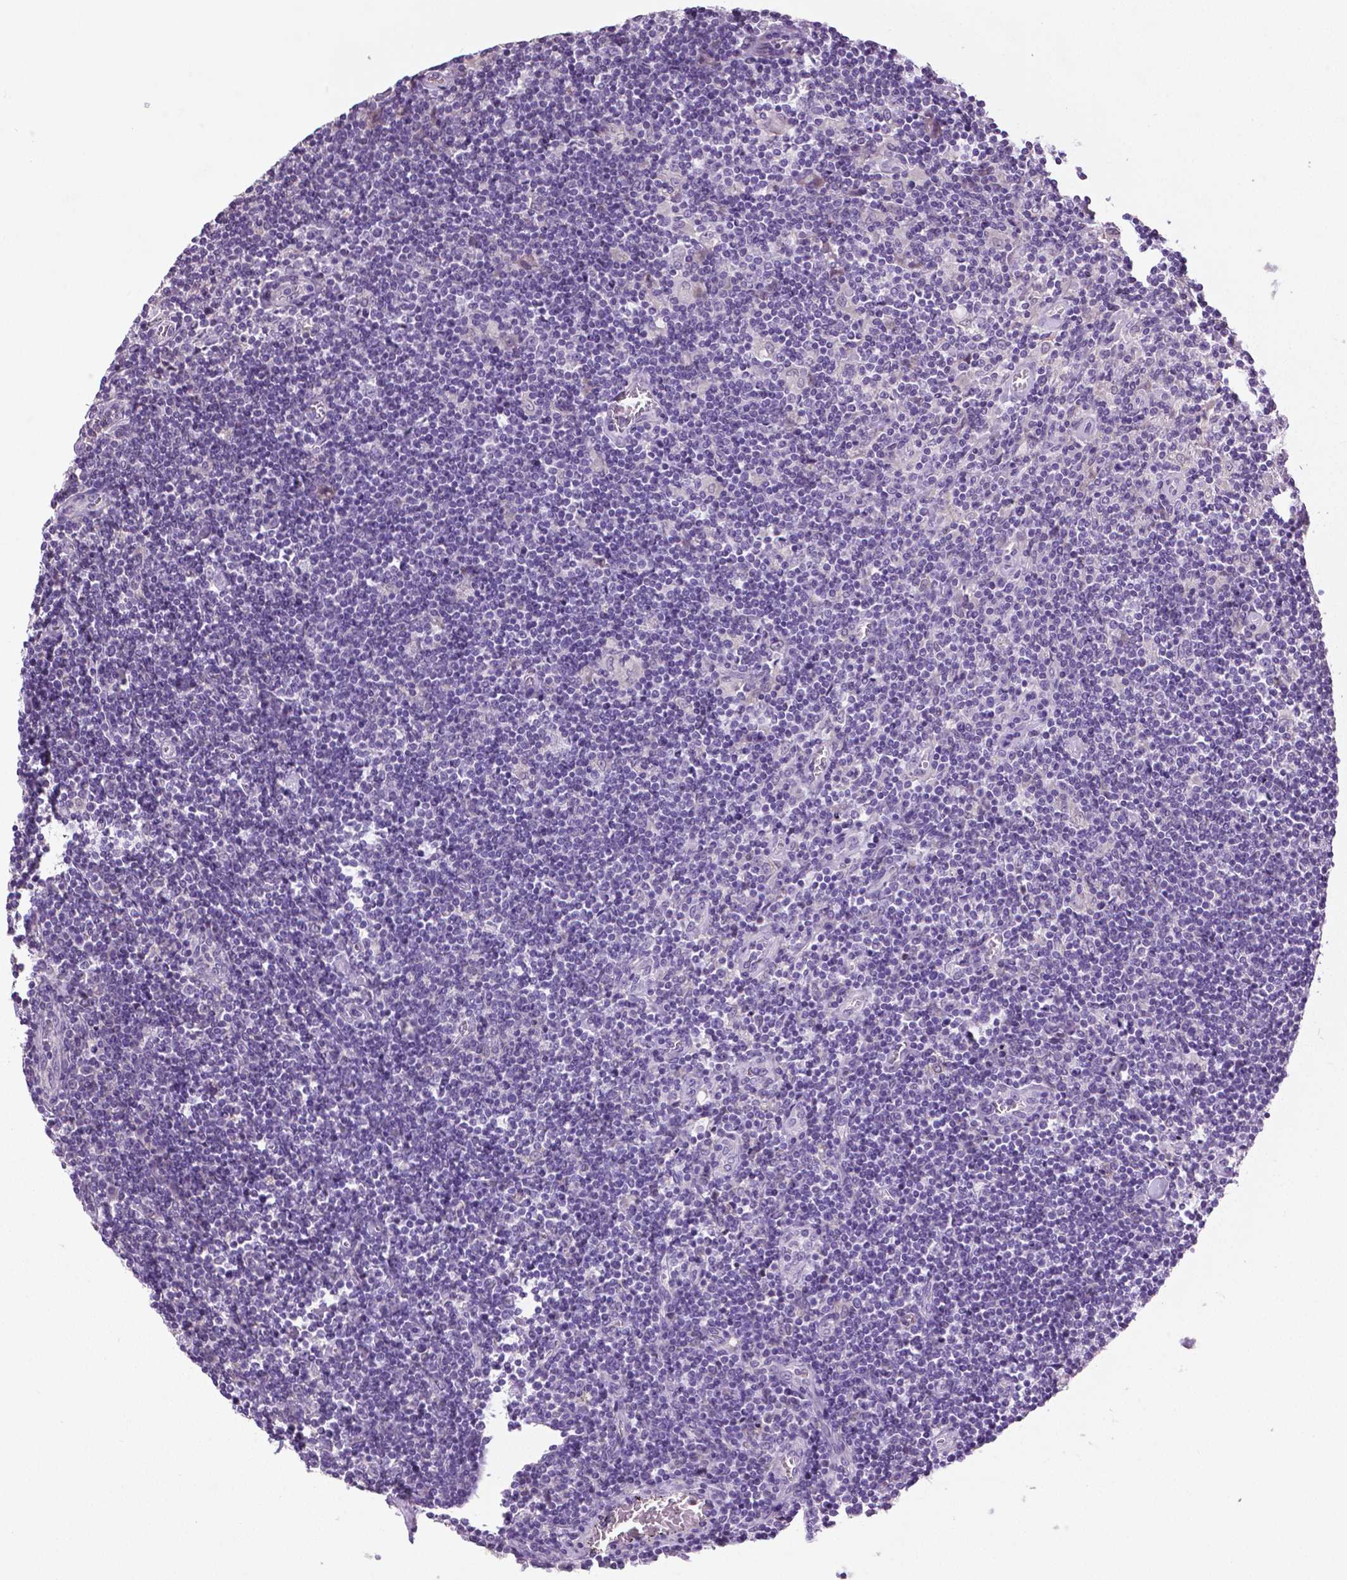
{"staining": {"intensity": "negative", "quantity": "none", "location": "none"}, "tissue": "lymphoma", "cell_type": "Tumor cells", "image_type": "cancer", "snomed": [{"axis": "morphology", "description": "Hodgkin's disease, NOS"}, {"axis": "topography", "description": "Lymph node"}], "caption": "DAB immunohistochemical staining of lymphoma shows no significant expression in tumor cells. (Immunohistochemistry (ihc), brightfield microscopy, high magnification).", "gene": "DNAH12", "patient": {"sex": "male", "age": 40}}